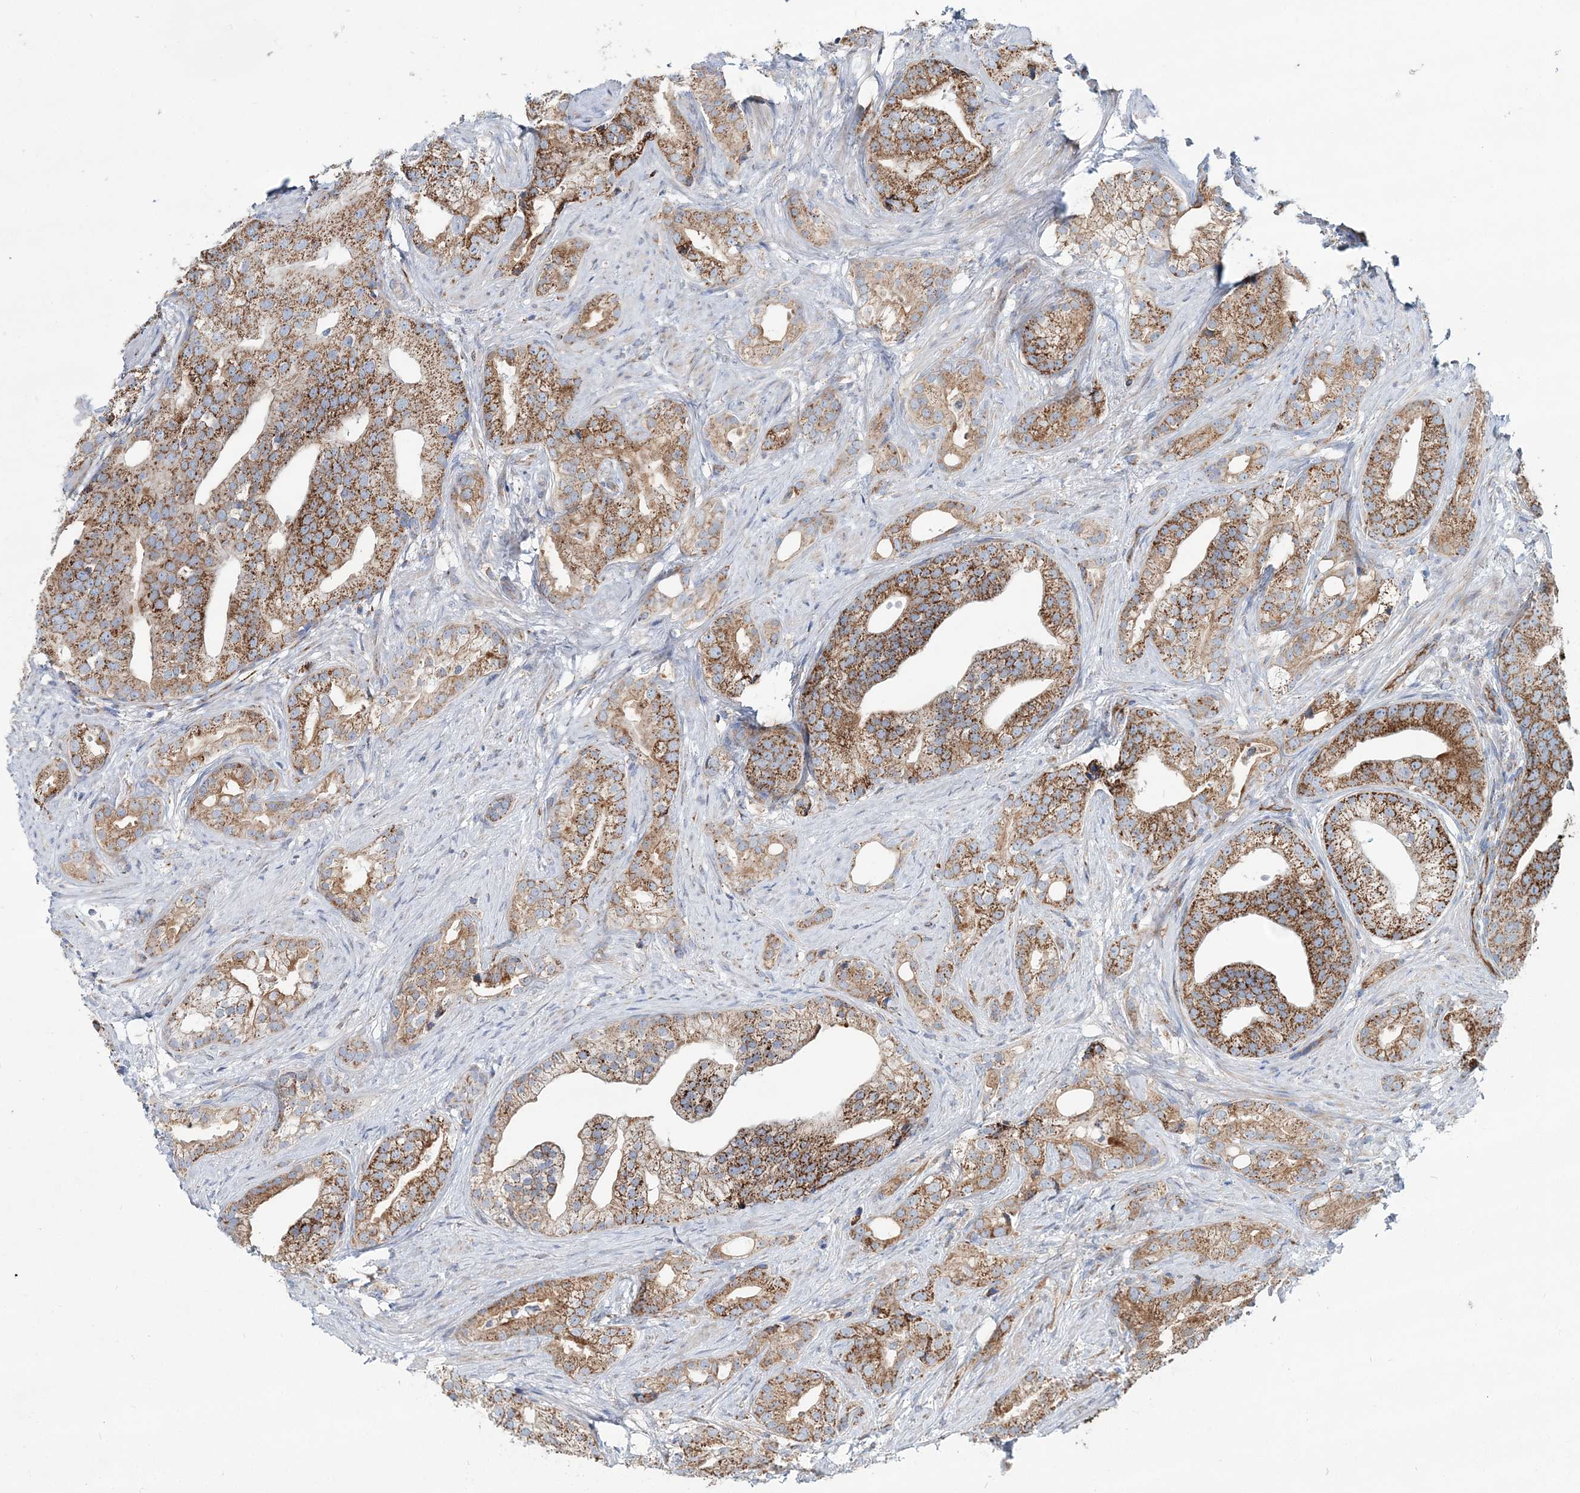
{"staining": {"intensity": "moderate", "quantity": ">75%", "location": "cytoplasmic/membranous"}, "tissue": "prostate cancer", "cell_type": "Tumor cells", "image_type": "cancer", "snomed": [{"axis": "morphology", "description": "Adenocarcinoma, Low grade"}, {"axis": "topography", "description": "Prostate"}], "caption": "The histopathology image displays immunohistochemical staining of prostate low-grade adenocarcinoma. There is moderate cytoplasmic/membranous staining is present in approximately >75% of tumor cells. (brown staining indicates protein expression, while blue staining denotes nuclei).", "gene": "ARHGAP6", "patient": {"sex": "male", "age": 71}}